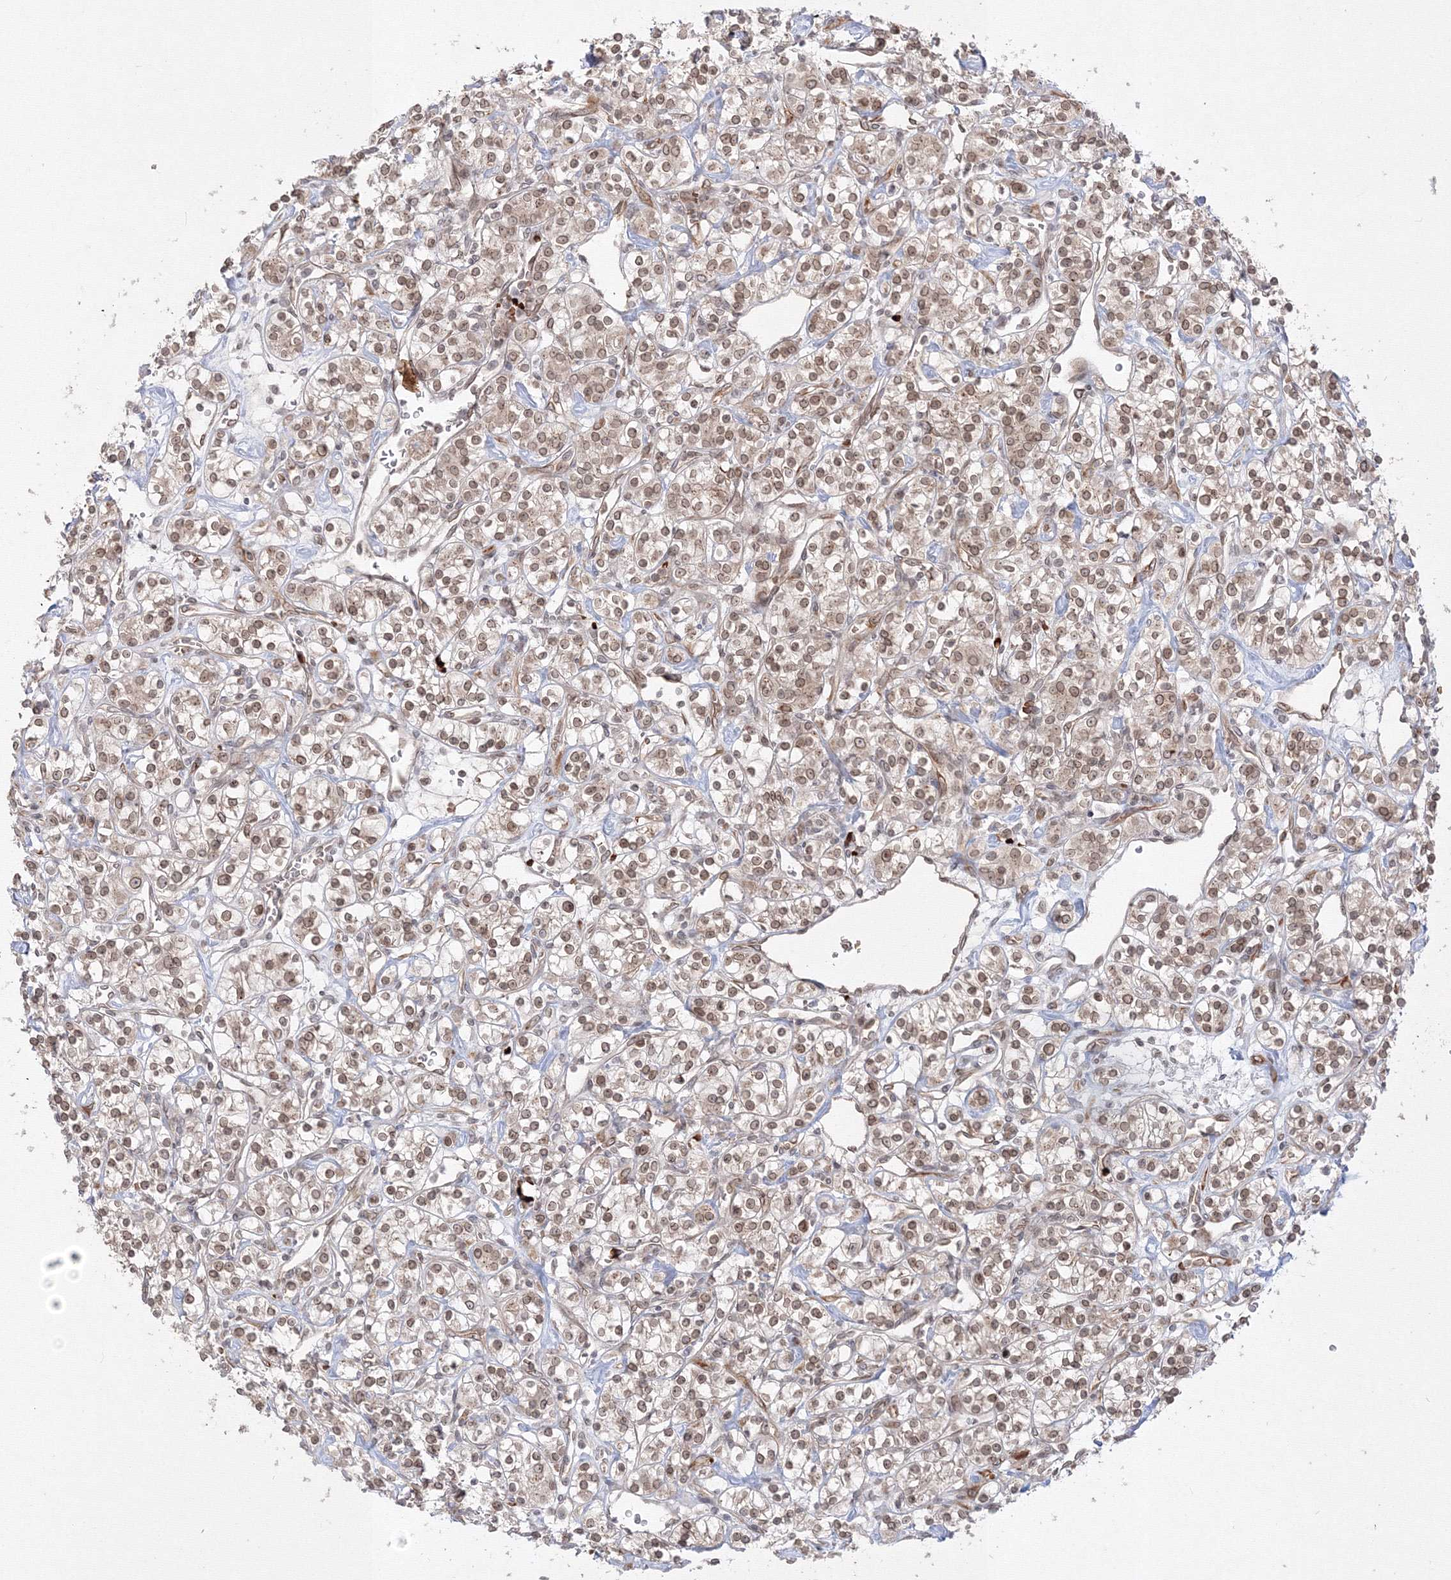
{"staining": {"intensity": "weak", "quantity": "25%-75%", "location": "cytoplasmic/membranous,nuclear"}, "tissue": "renal cancer", "cell_type": "Tumor cells", "image_type": "cancer", "snomed": [{"axis": "morphology", "description": "Adenocarcinoma, NOS"}, {"axis": "topography", "description": "Kidney"}], "caption": "High-power microscopy captured an immunohistochemistry (IHC) photomicrograph of renal adenocarcinoma, revealing weak cytoplasmic/membranous and nuclear positivity in approximately 25%-75% of tumor cells.", "gene": "DNAJB2", "patient": {"sex": "male", "age": 77}}